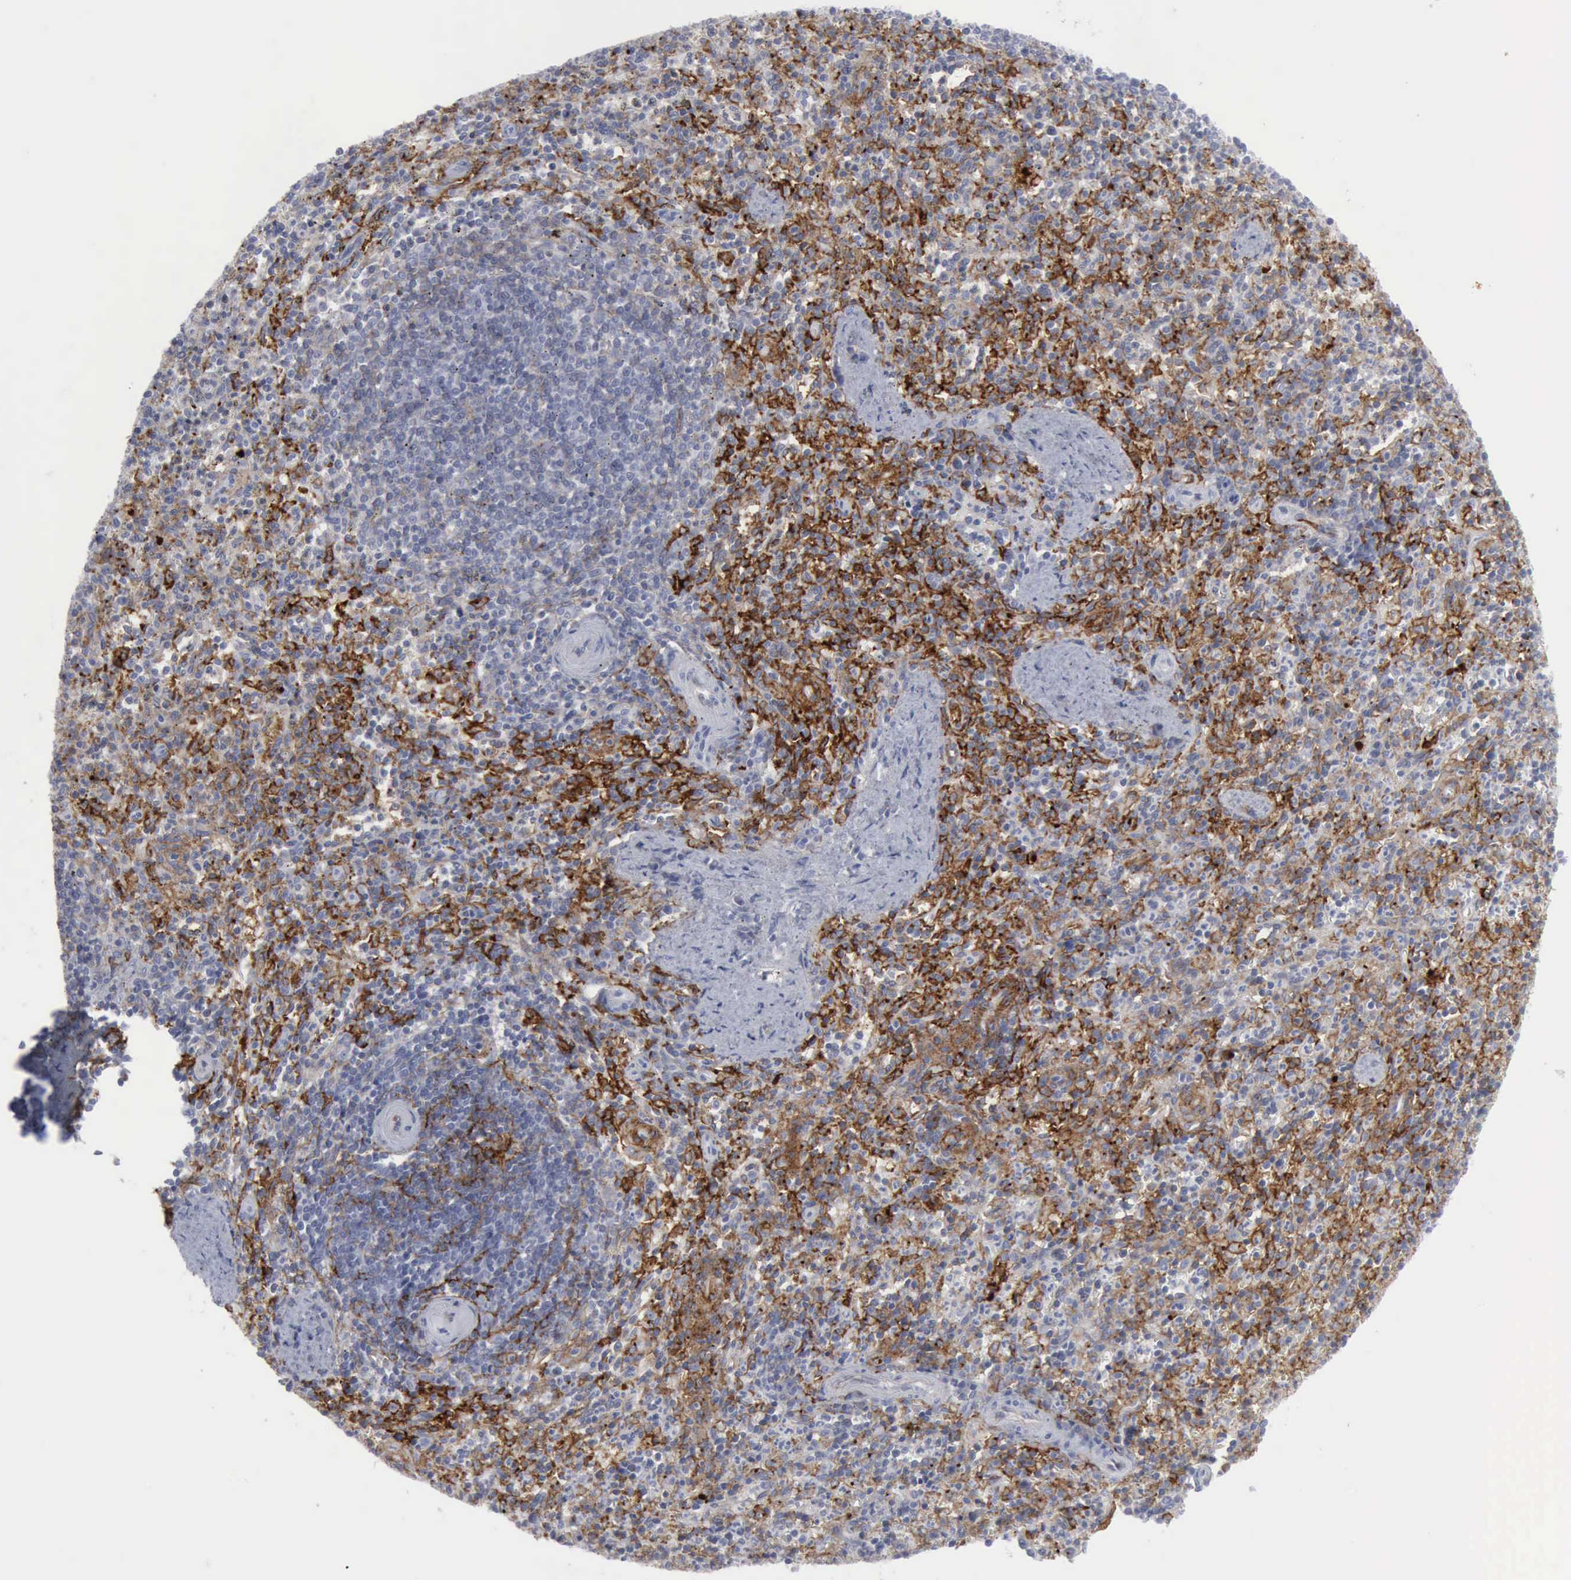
{"staining": {"intensity": "moderate", "quantity": "25%-75%", "location": "cytoplasmic/membranous"}, "tissue": "spleen", "cell_type": "Cells in red pulp", "image_type": "normal", "snomed": [{"axis": "morphology", "description": "Normal tissue, NOS"}, {"axis": "topography", "description": "Spleen"}], "caption": "This histopathology image reveals immunohistochemistry staining of normal human spleen, with medium moderate cytoplasmic/membranous expression in about 25%-75% of cells in red pulp.", "gene": "VCAM1", "patient": {"sex": "male", "age": 72}}